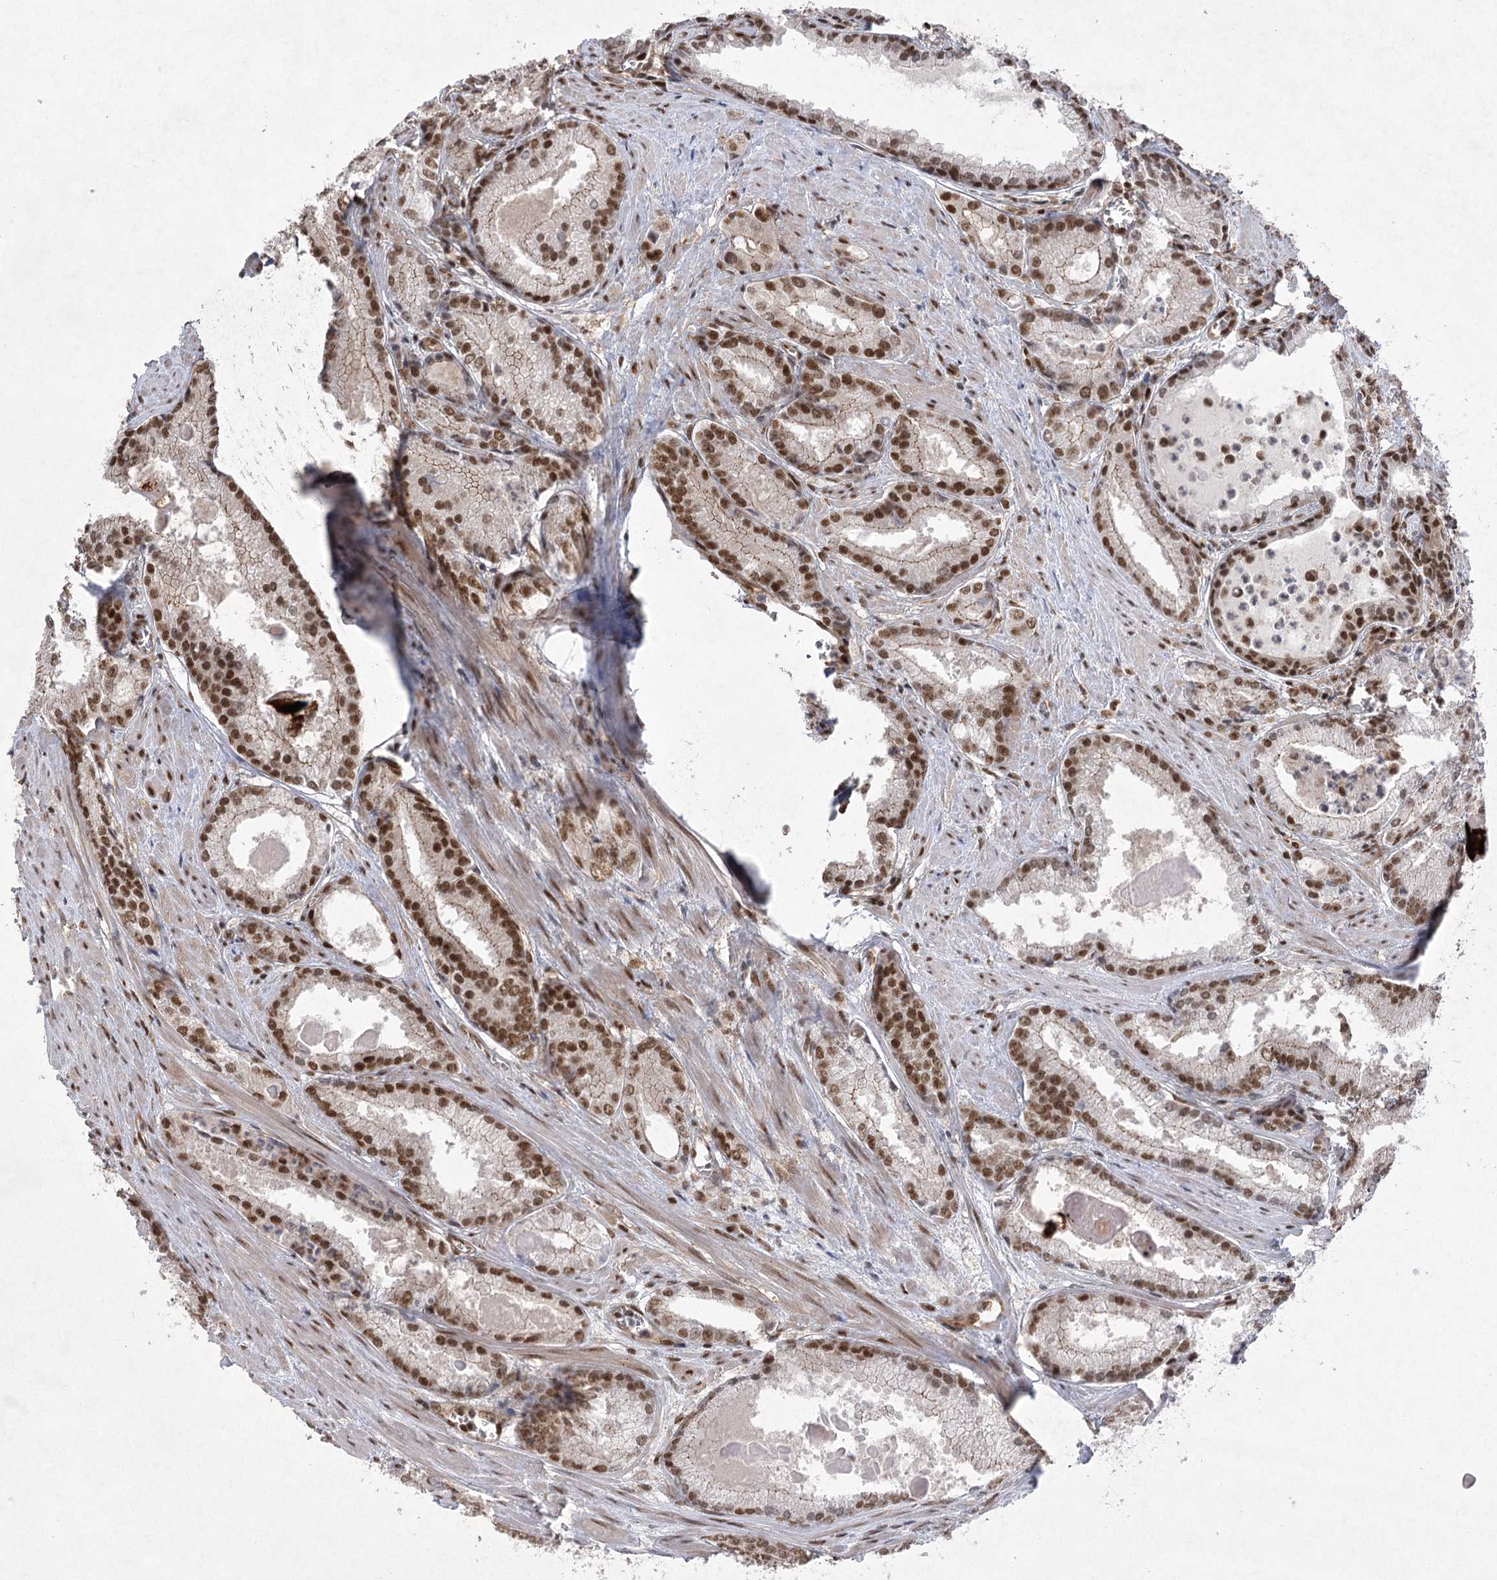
{"staining": {"intensity": "strong", "quantity": ">75%", "location": "nuclear"}, "tissue": "prostate cancer", "cell_type": "Tumor cells", "image_type": "cancer", "snomed": [{"axis": "morphology", "description": "Adenocarcinoma, Low grade"}, {"axis": "topography", "description": "Prostate"}], "caption": "Tumor cells reveal high levels of strong nuclear positivity in approximately >75% of cells in human adenocarcinoma (low-grade) (prostate). (brown staining indicates protein expression, while blue staining denotes nuclei).", "gene": "ZCCHC8", "patient": {"sex": "male", "age": 54}}